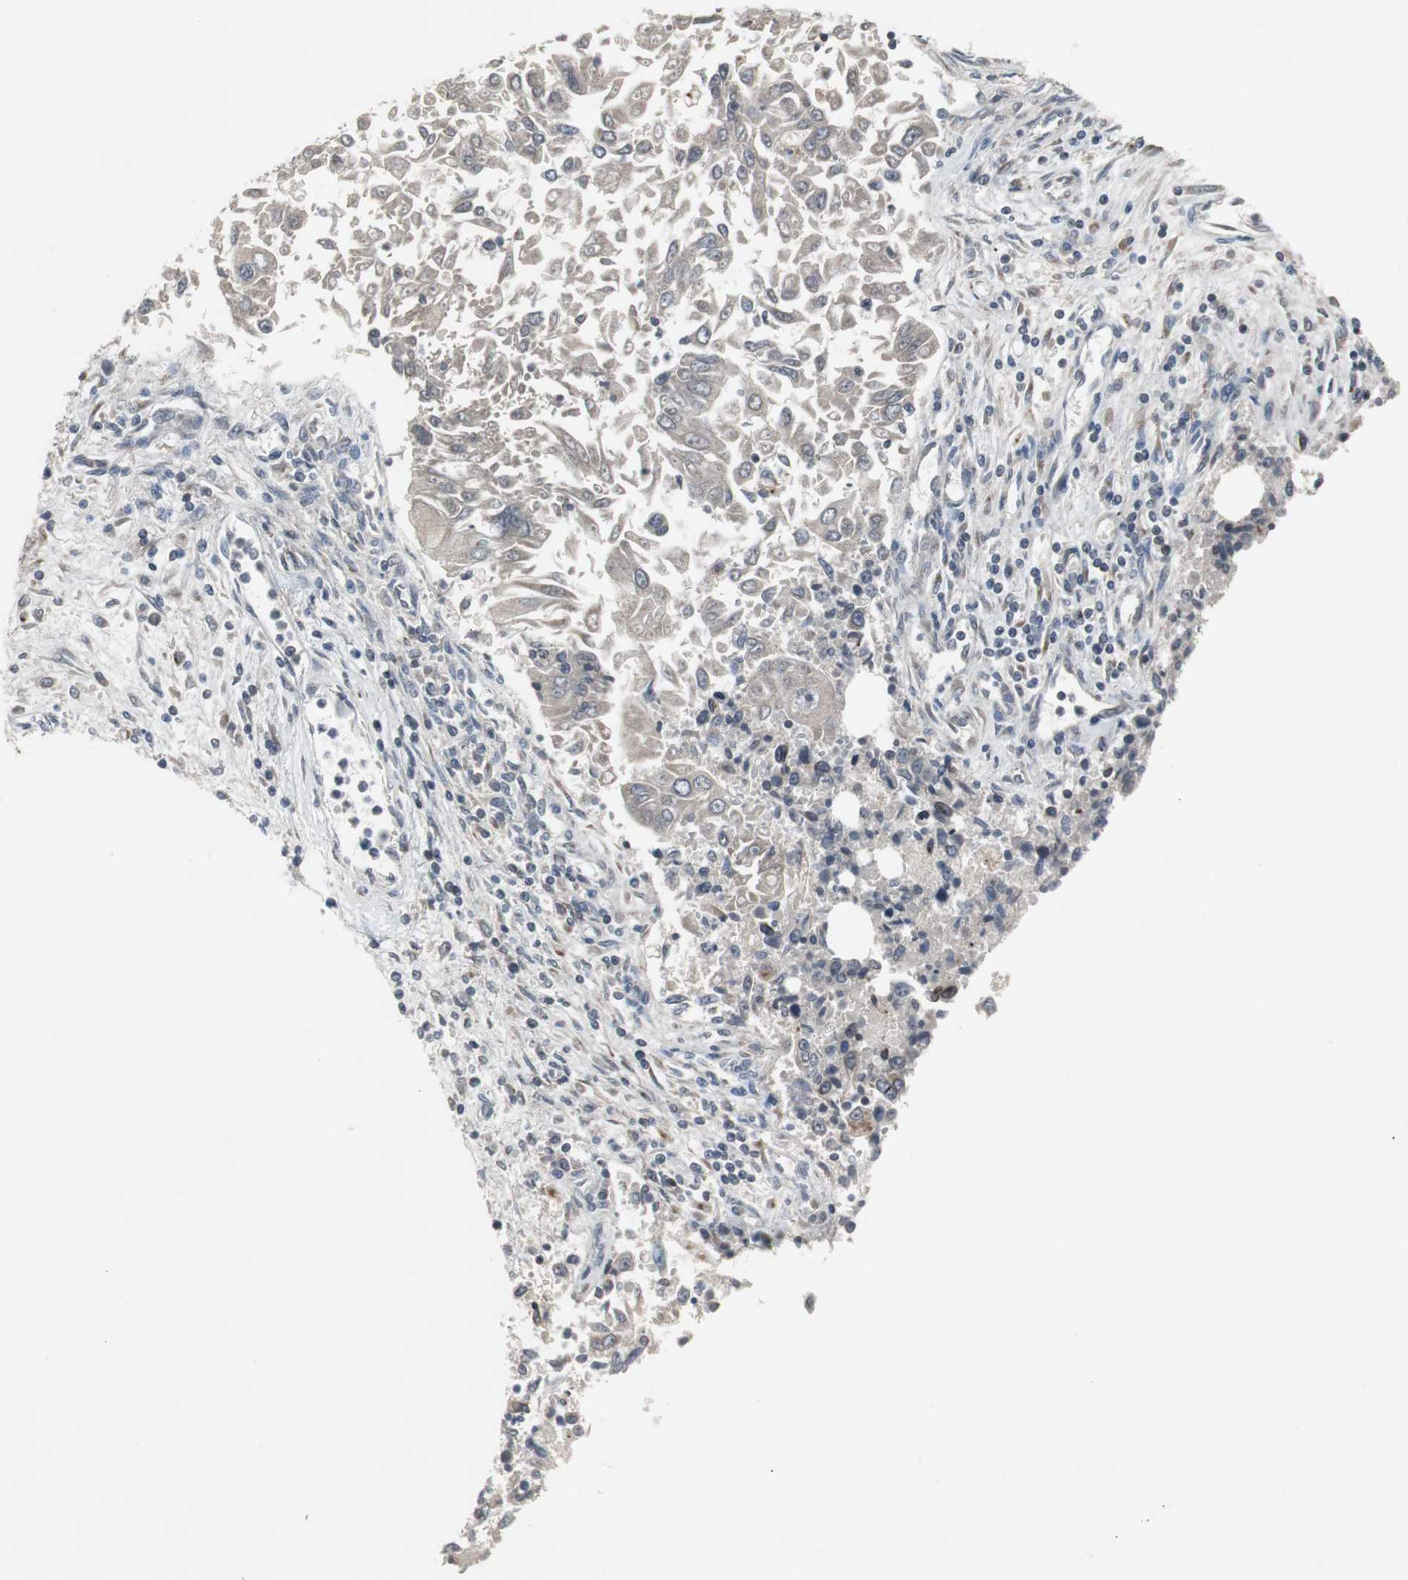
{"staining": {"intensity": "moderate", "quantity": "<25%", "location": "nuclear"}, "tissue": "lung cancer", "cell_type": "Tumor cells", "image_type": "cancer", "snomed": [{"axis": "morphology", "description": "Adenocarcinoma, NOS"}, {"axis": "topography", "description": "Lung"}], "caption": "High-magnification brightfield microscopy of lung adenocarcinoma stained with DAB (brown) and counterstained with hematoxylin (blue). tumor cells exhibit moderate nuclear staining is identified in about<25% of cells.", "gene": "ZNF396", "patient": {"sex": "male", "age": 84}}